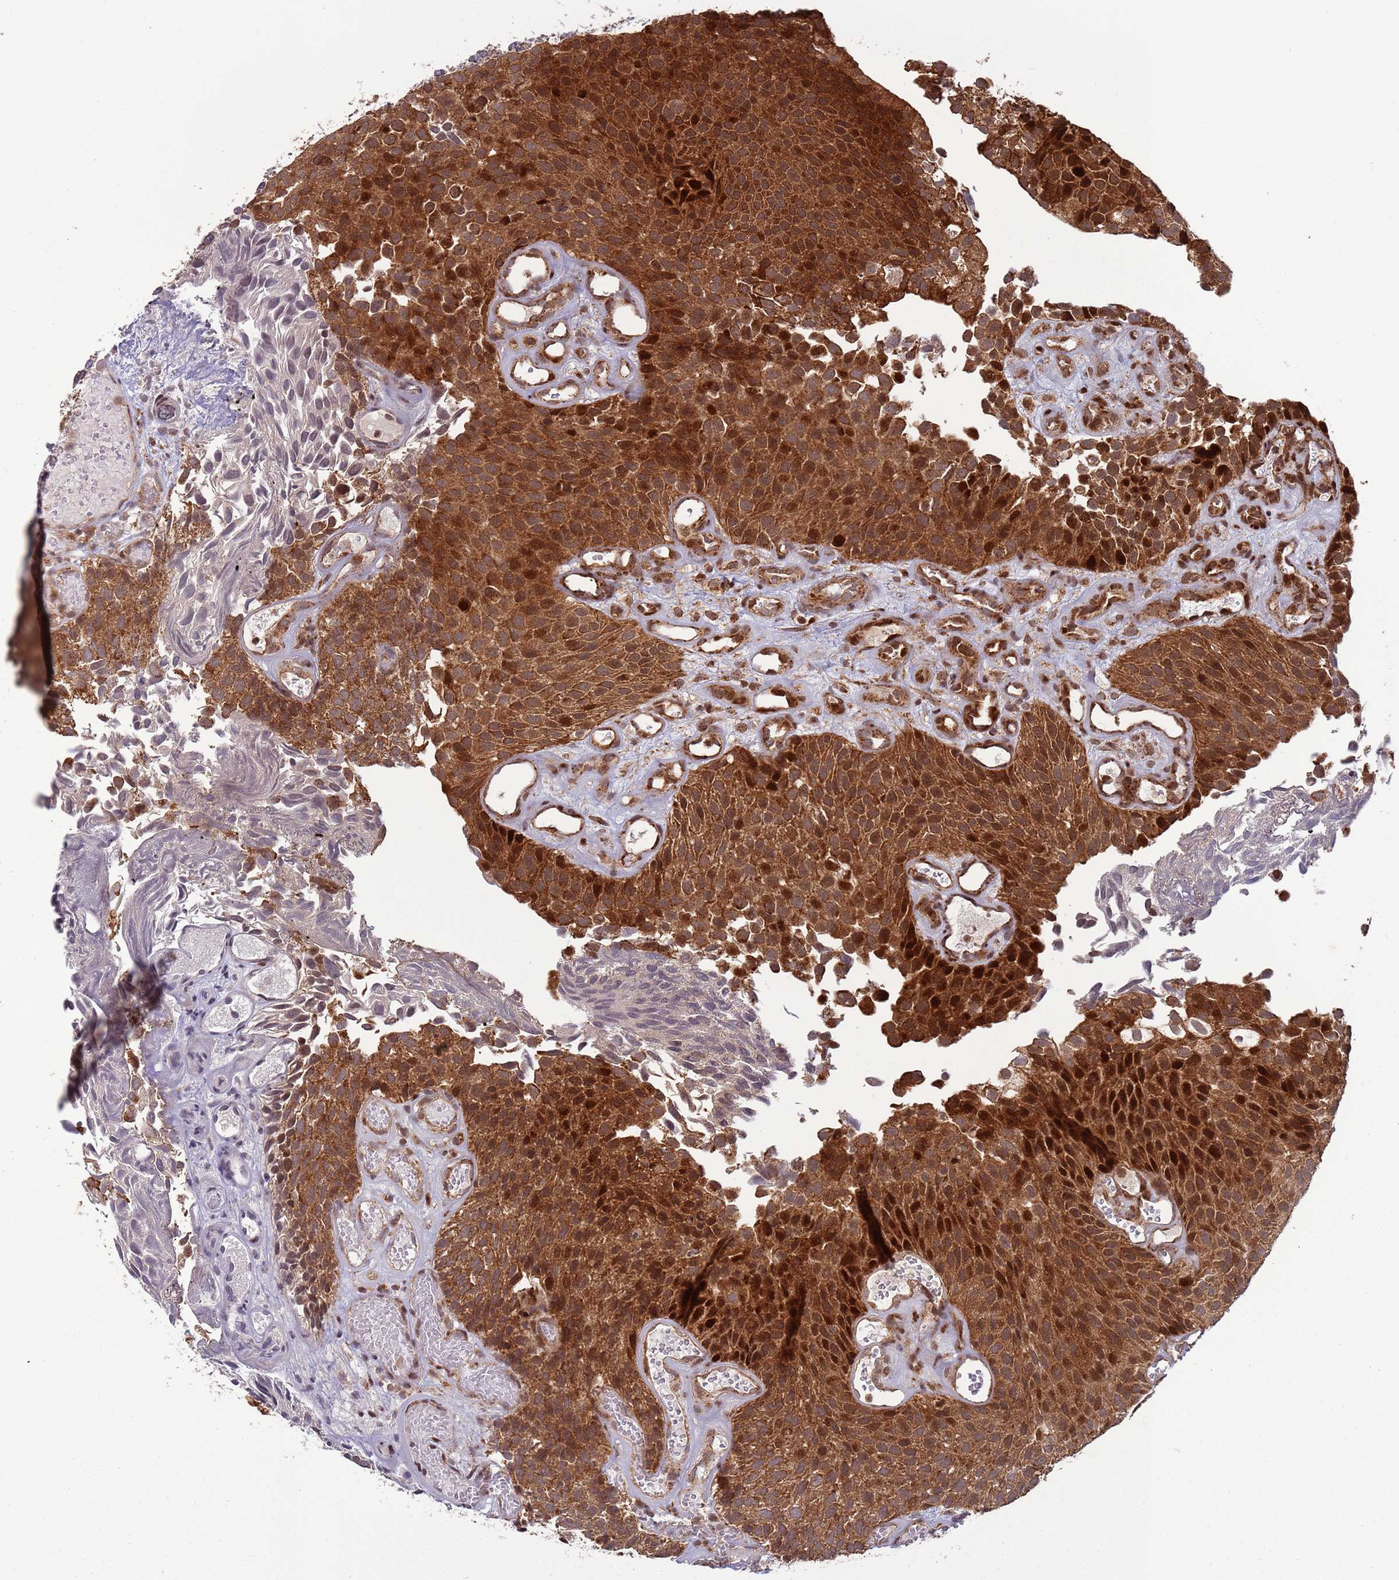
{"staining": {"intensity": "strong", "quantity": ">75%", "location": "cytoplasmic/membranous,nuclear"}, "tissue": "urothelial cancer", "cell_type": "Tumor cells", "image_type": "cancer", "snomed": [{"axis": "morphology", "description": "Urothelial carcinoma, Low grade"}, {"axis": "topography", "description": "Urinary bladder"}], "caption": "Protein staining by immunohistochemistry (IHC) displays strong cytoplasmic/membranous and nuclear staining in approximately >75% of tumor cells in urothelial cancer. The staining was performed using DAB (3,3'-diaminobenzidine) to visualize the protein expression in brown, while the nuclei were stained in blue with hematoxylin (Magnification: 20x).", "gene": "RCOR2", "patient": {"sex": "male", "age": 89}}